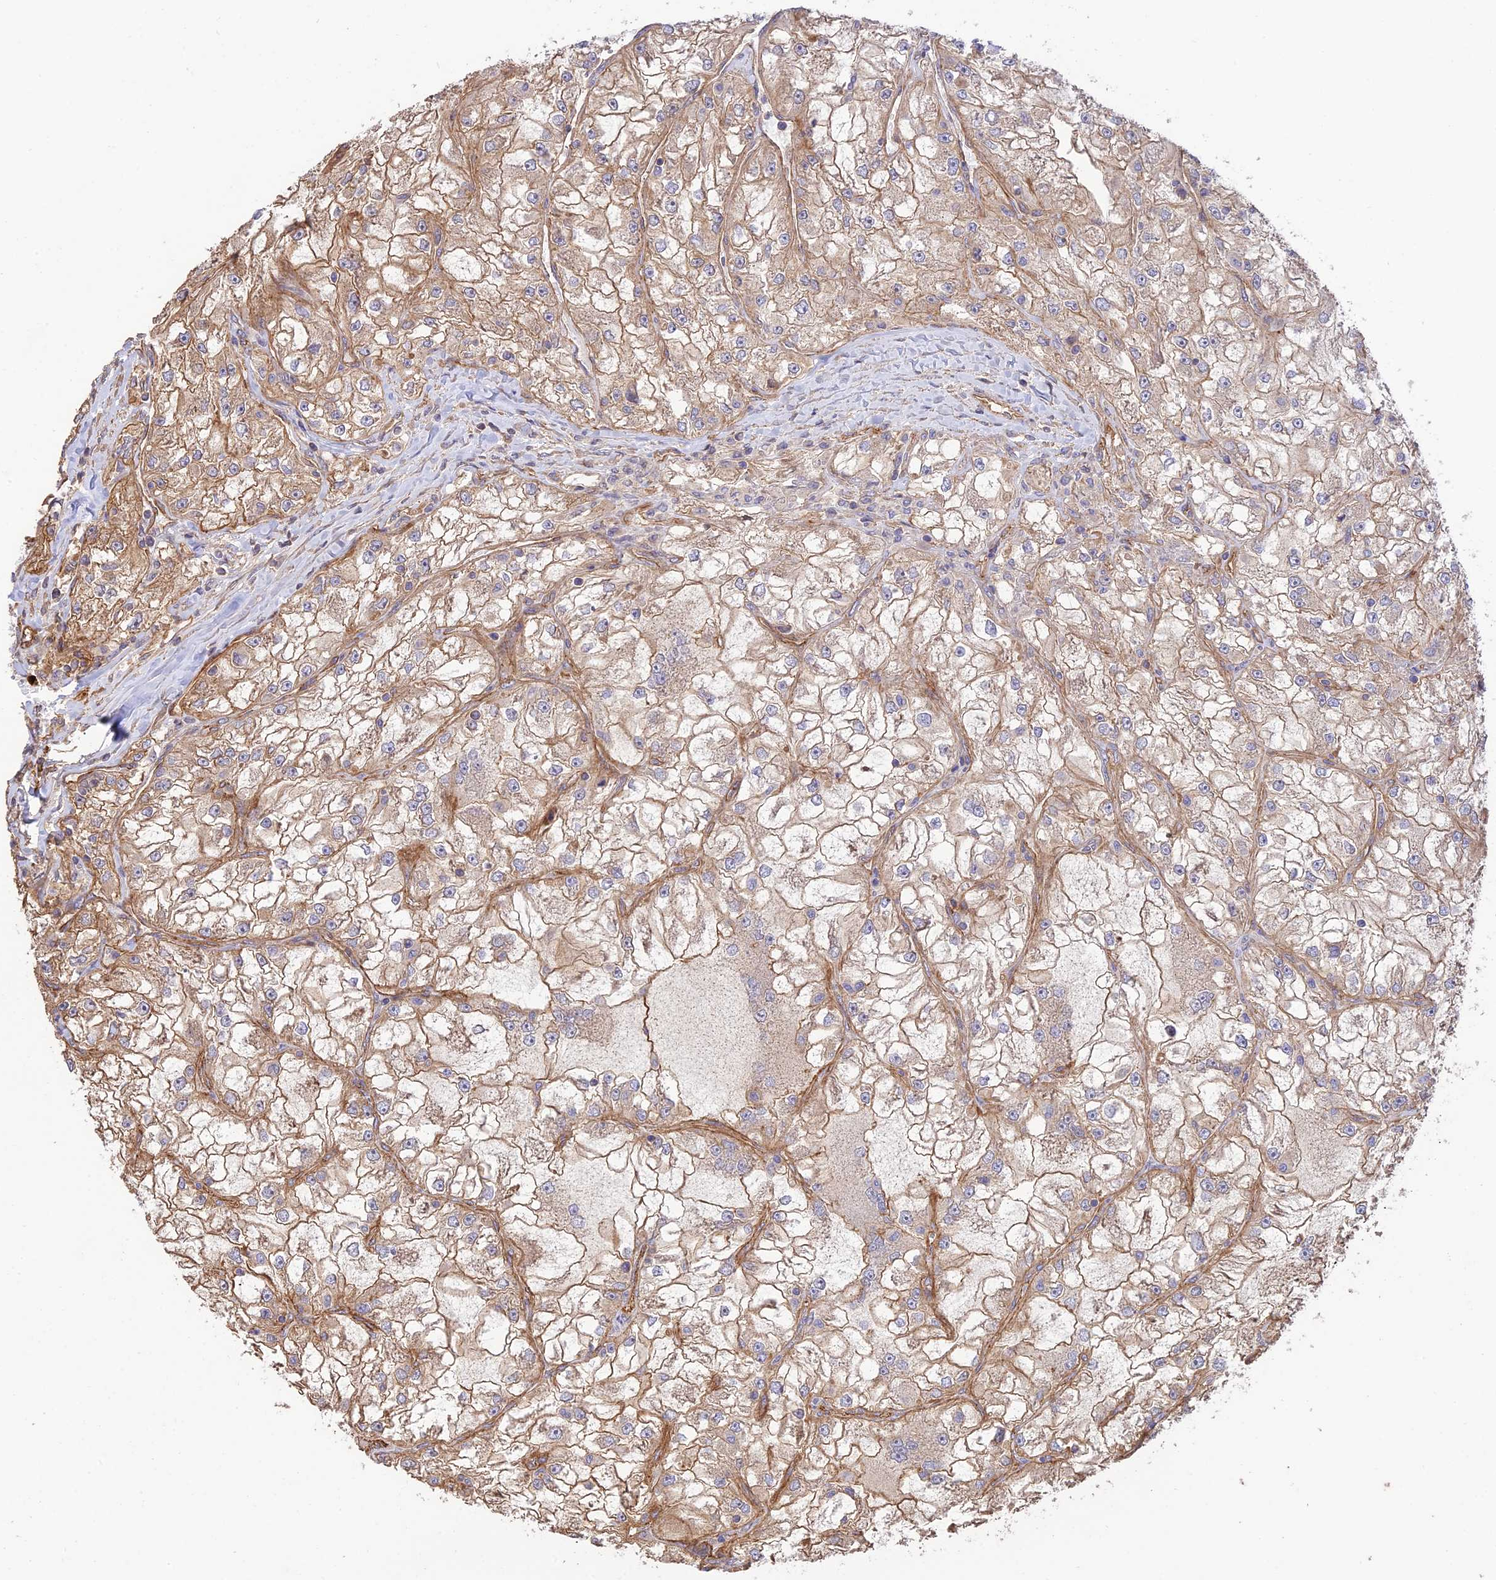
{"staining": {"intensity": "moderate", "quantity": ">75%", "location": "cytoplasmic/membranous"}, "tissue": "renal cancer", "cell_type": "Tumor cells", "image_type": "cancer", "snomed": [{"axis": "morphology", "description": "Adenocarcinoma, NOS"}, {"axis": "topography", "description": "Kidney"}], "caption": "Moderate cytoplasmic/membranous staining is seen in approximately >75% of tumor cells in adenocarcinoma (renal). Immunohistochemistry stains the protein of interest in brown and the nuclei are stained blue.", "gene": "HOMER2", "patient": {"sex": "female", "age": 72}}